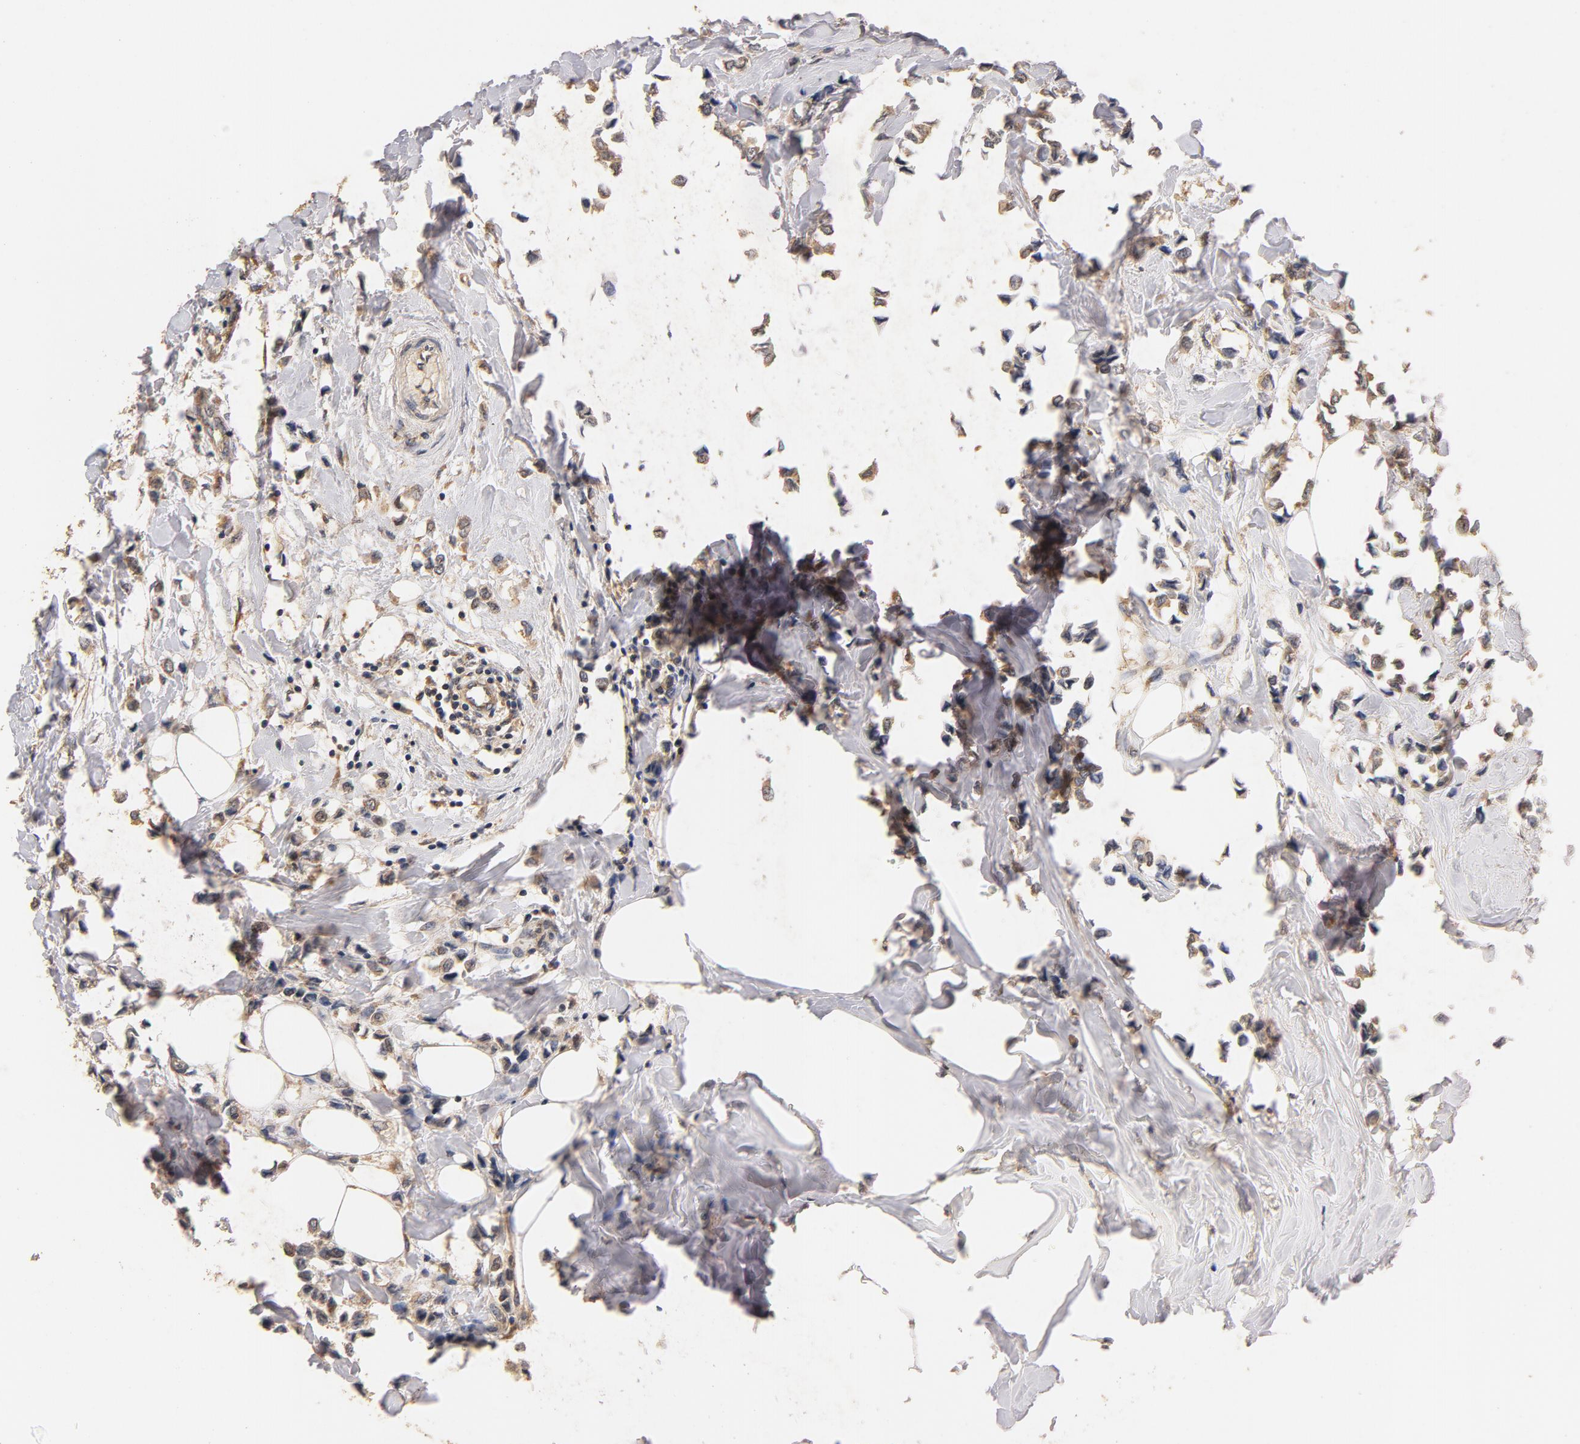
{"staining": {"intensity": "moderate", "quantity": ">75%", "location": "cytoplasmic/membranous"}, "tissue": "breast cancer", "cell_type": "Tumor cells", "image_type": "cancer", "snomed": [{"axis": "morphology", "description": "Lobular carcinoma"}, {"axis": "topography", "description": "Breast"}], "caption": "The micrograph displays a brown stain indicating the presence of a protein in the cytoplasmic/membranous of tumor cells in breast cancer (lobular carcinoma).", "gene": "DDX6", "patient": {"sex": "female", "age": 51}}